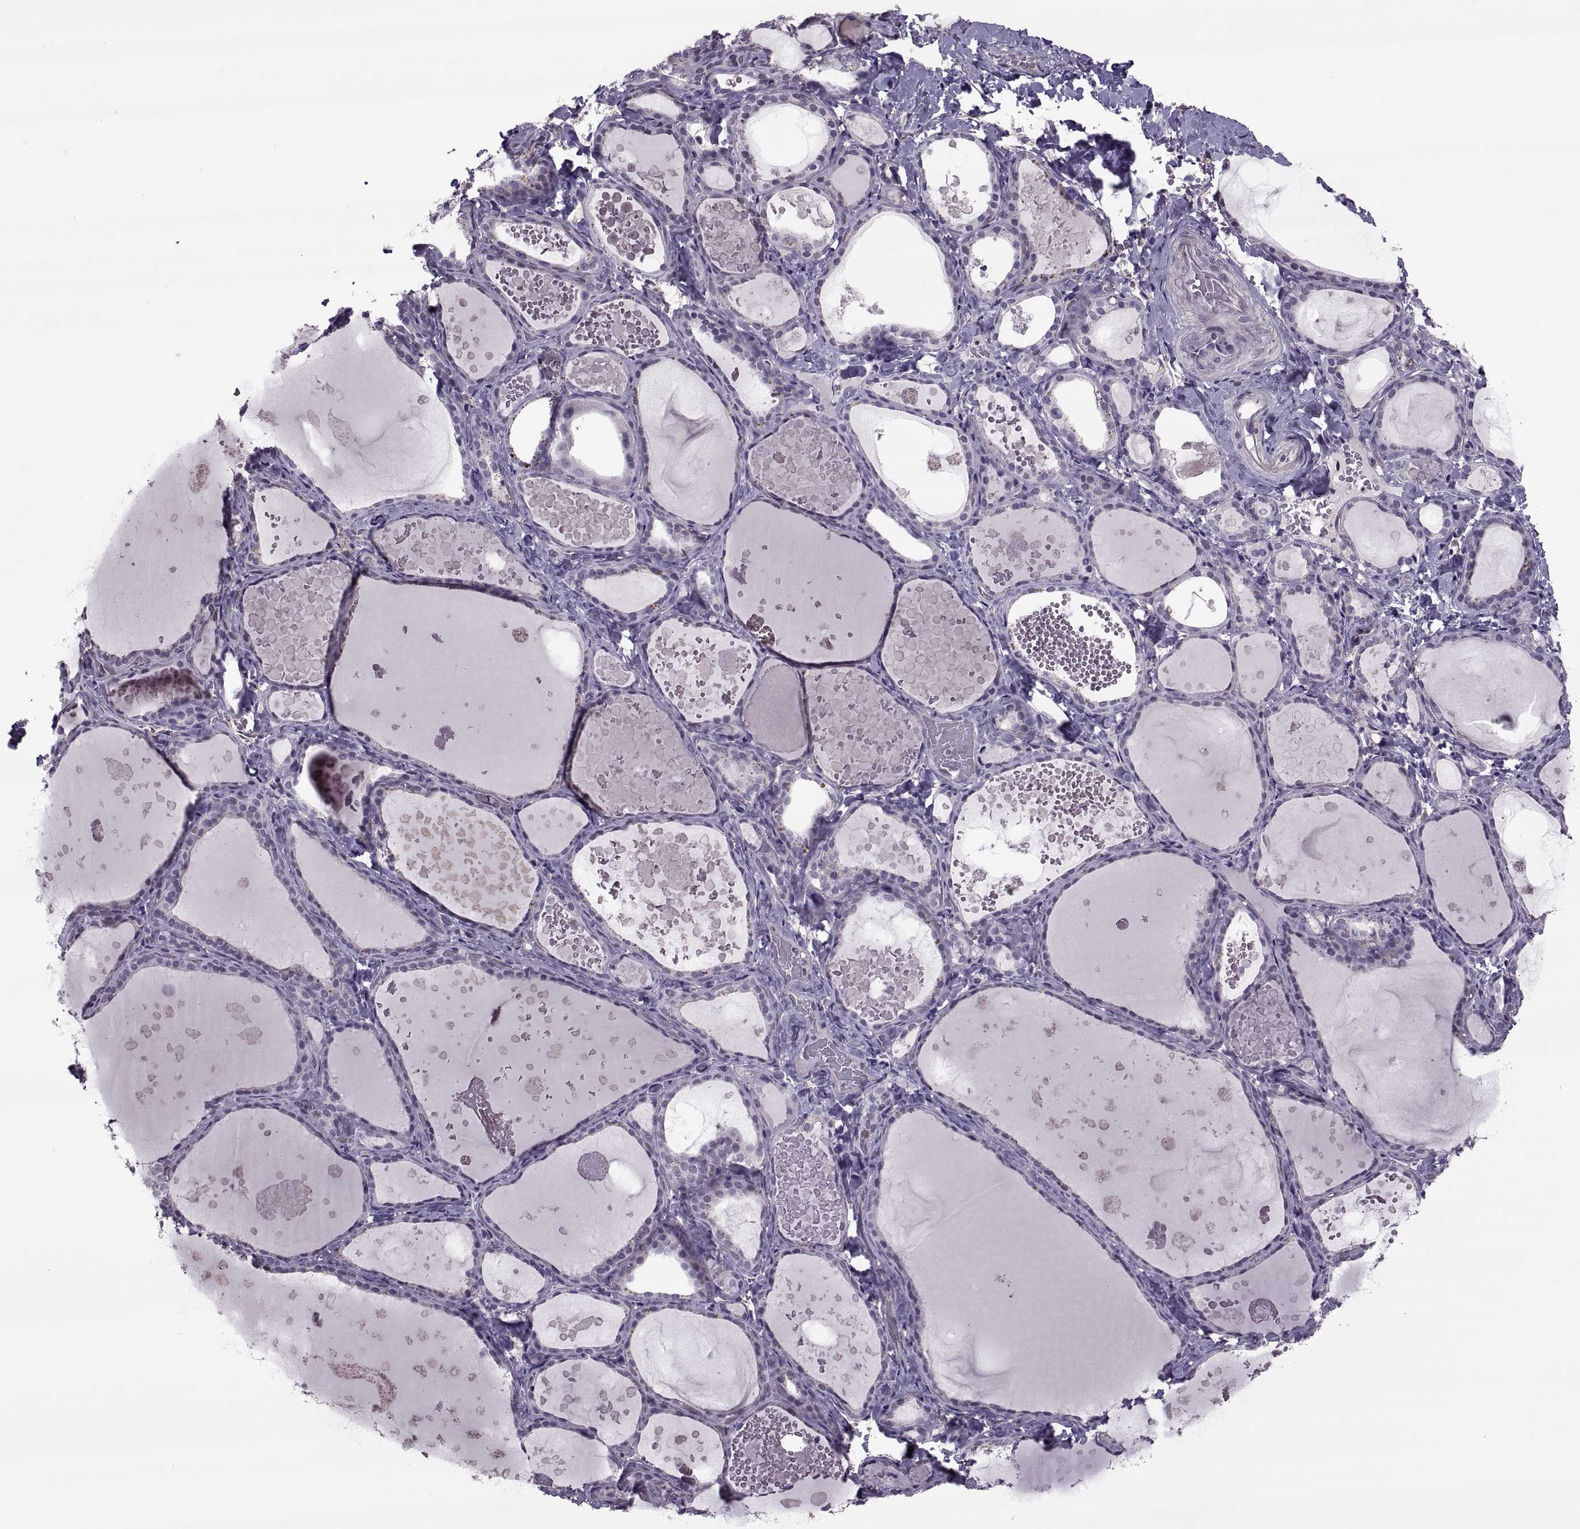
{"staining": {"intensity": "negative", "quantity": "none", "location": "none"}, "tissue": "thyroid gland", "cell_type": "Glandular cells", "image_type": "normal", "snomed": [{"axis": "morphology", "description": "Normal tissue, NOS"}, {"axis": "topography", "description": "Thyroid gland"}], "caption": "The immunohistochemistry photomicrograph has no significant staining in glandular cells of thyroid gland.", "gene": "ODF3", "patient": {"sex": "female", "age": 56}}